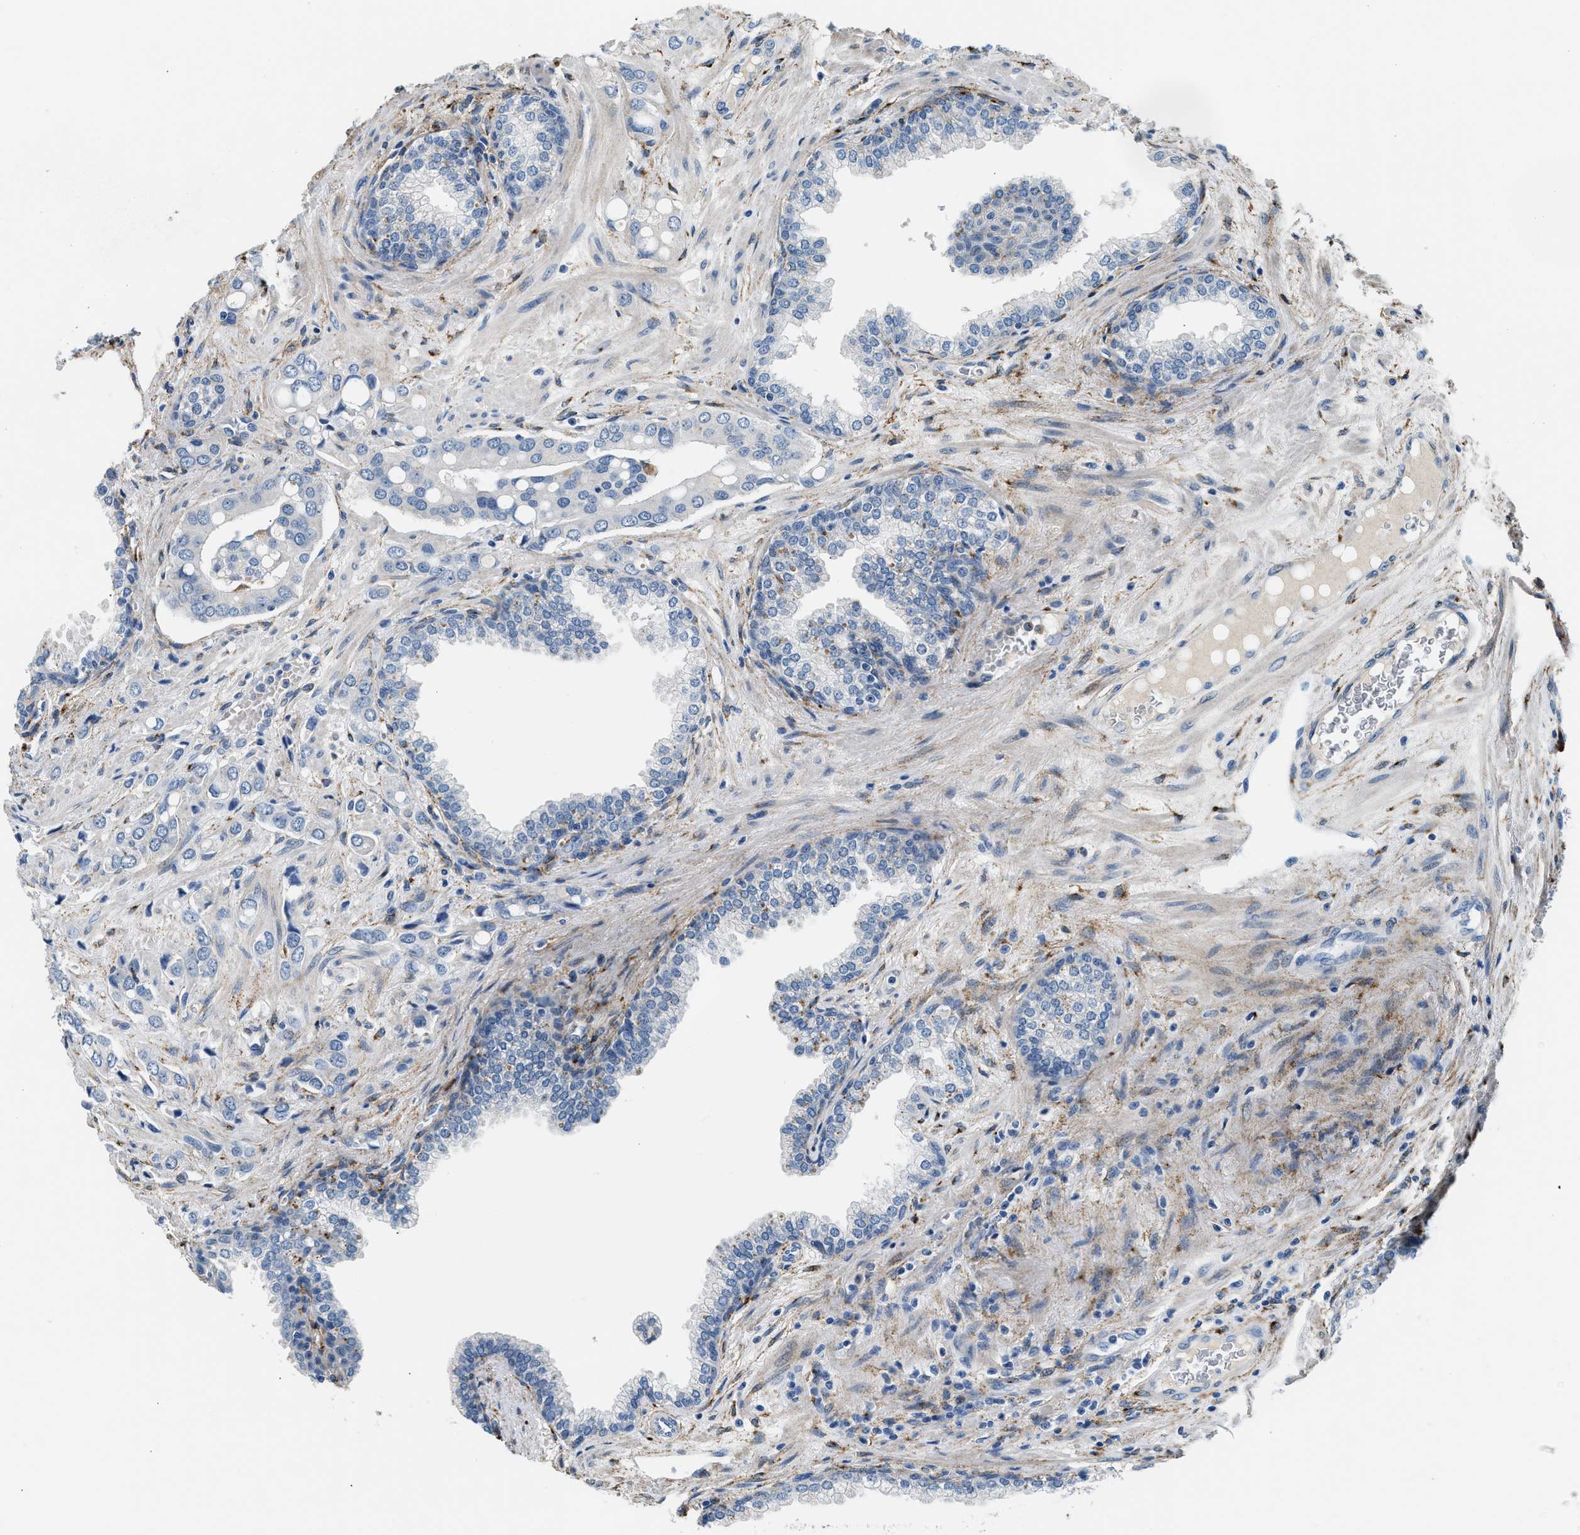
{"staining": {"intensity": "negative", "quantity": "none", "location": "none"}, "tissue": "prostate cancer", "cell_type": "Tumor cells", "image_type": "cancer", "snomed": [{"axis": "morphology", "description": "Adenocarcinoma, High grade"}, {"axis": "topography", "description": "Prostate"}], "caption": "Protein analysis of prostate adenocarcinoma (high-grade) demonstrates no significant staining in tumor cells.", "gene": "LRP1", "patient": {"sex": "male", "age": 52}}